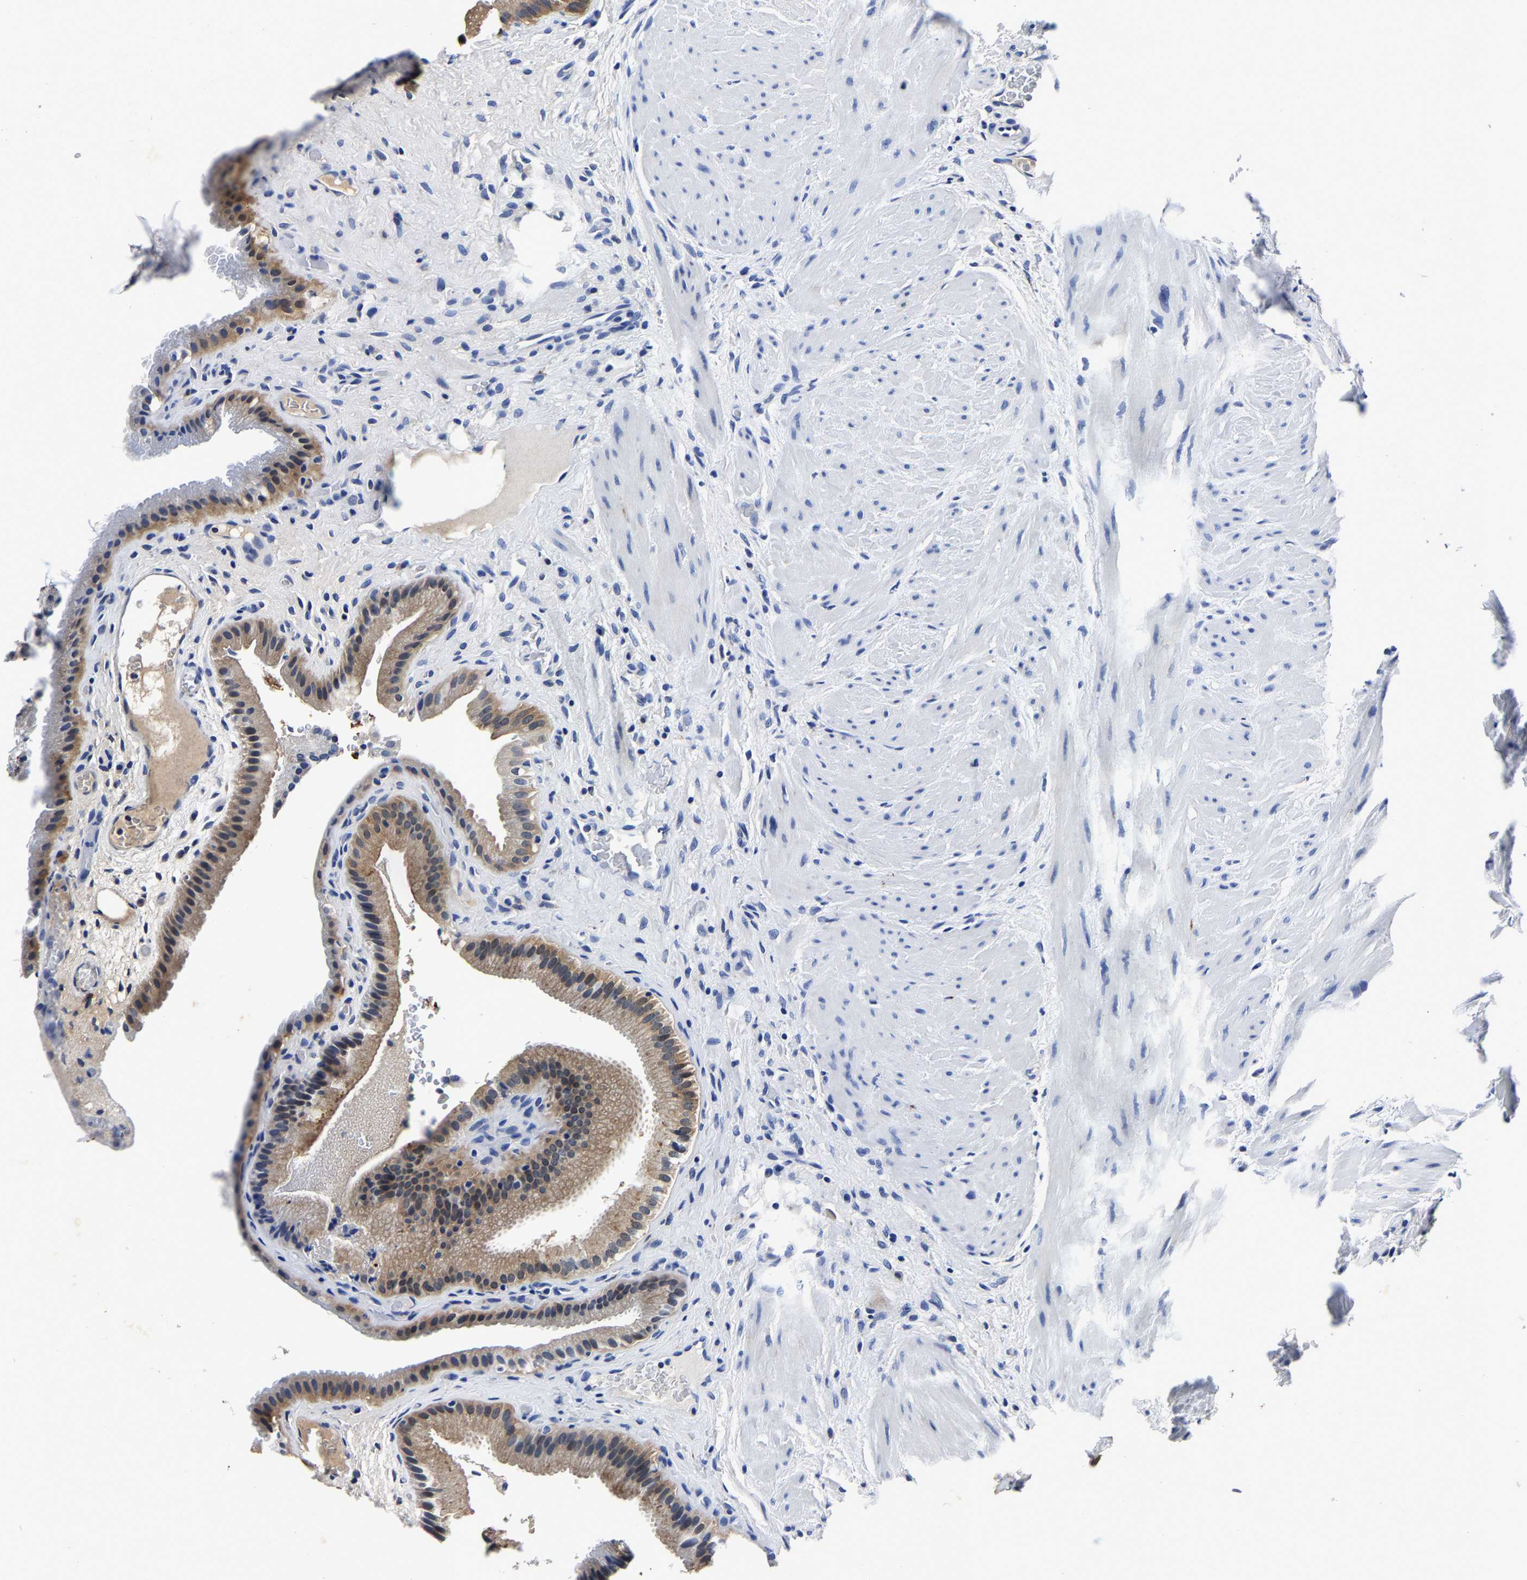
{"staining": {"intensity": "weak", "quantity": ">75%", "location": "cytoplasmic/membranous"}, "tissue": "gallbladder", "cell_type": "Glandular cells", "image_type": "normal", "snomed": [{"axis": "morphology", "description": "Normal tissue, NOS"}, {"axis": "topography", "description": "Gallbladder"}], "caption": "The image reveals immunohistochemical staining of unremarkable gallbladder. There is weak cytoplasmic/membranous expression is appreciated in approximately >75% of glandular cells.", "gene": "PSPH", "patient": {"sex": "male", "age": 49}}